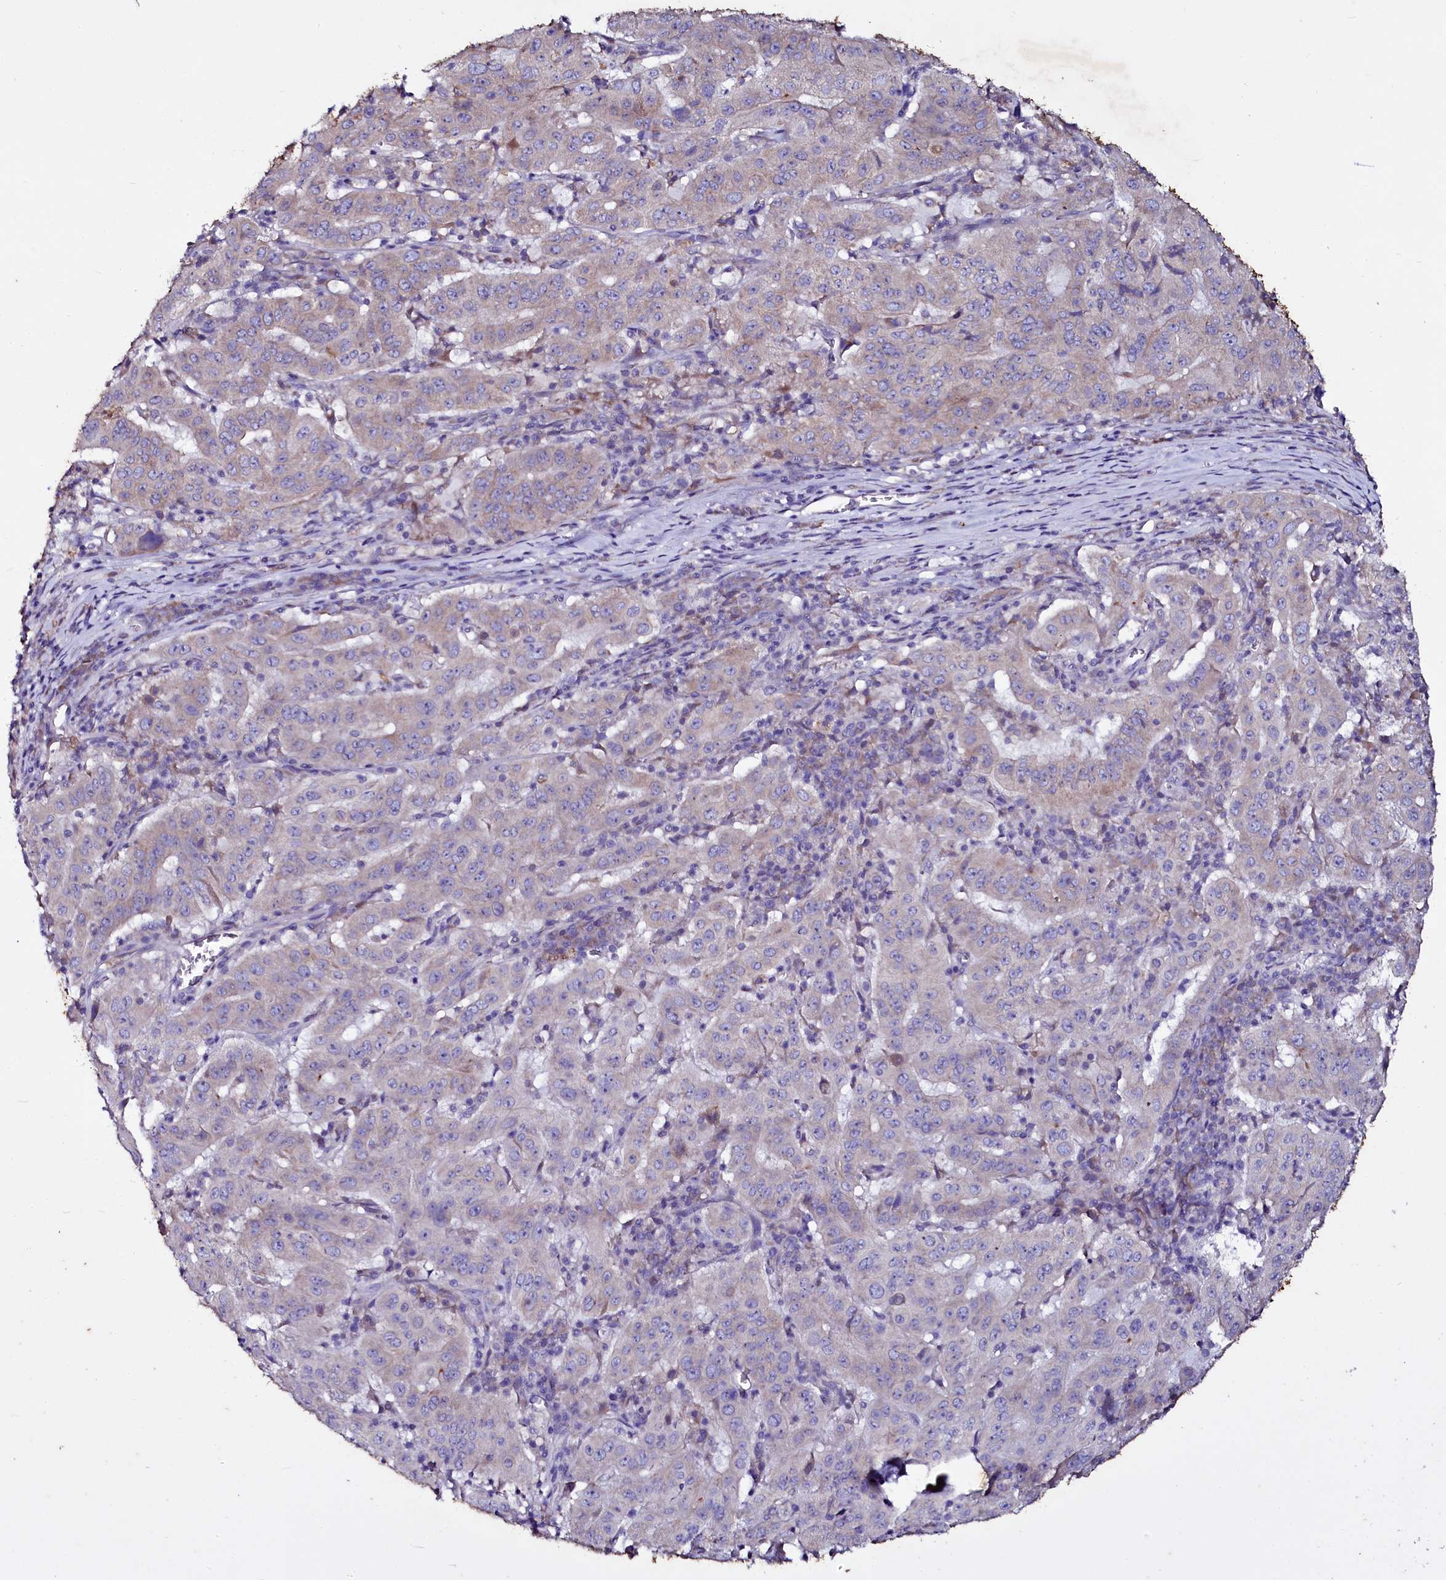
{"staining": {"intensity": "weak", "quantity": "<25%", "location": "cytoplasmic/membranous"}, "tissue": "pancreatic cancer", "cell_type": "Tumor cells", "image_type": "cancer", "snomed": [{"axis": "morphology", "description": "Adenocarcinoma, NOS"}, {"axis": "topography", "description": "Pancreas"}], "caption": "High power microscopy micrograph of an IHC micrograph of adenocarcinoma (pancreatic), revealing no significant staining in tumor cells.", "gene": "SELENOT", "patient": {"sex": "male", "age": 63}}